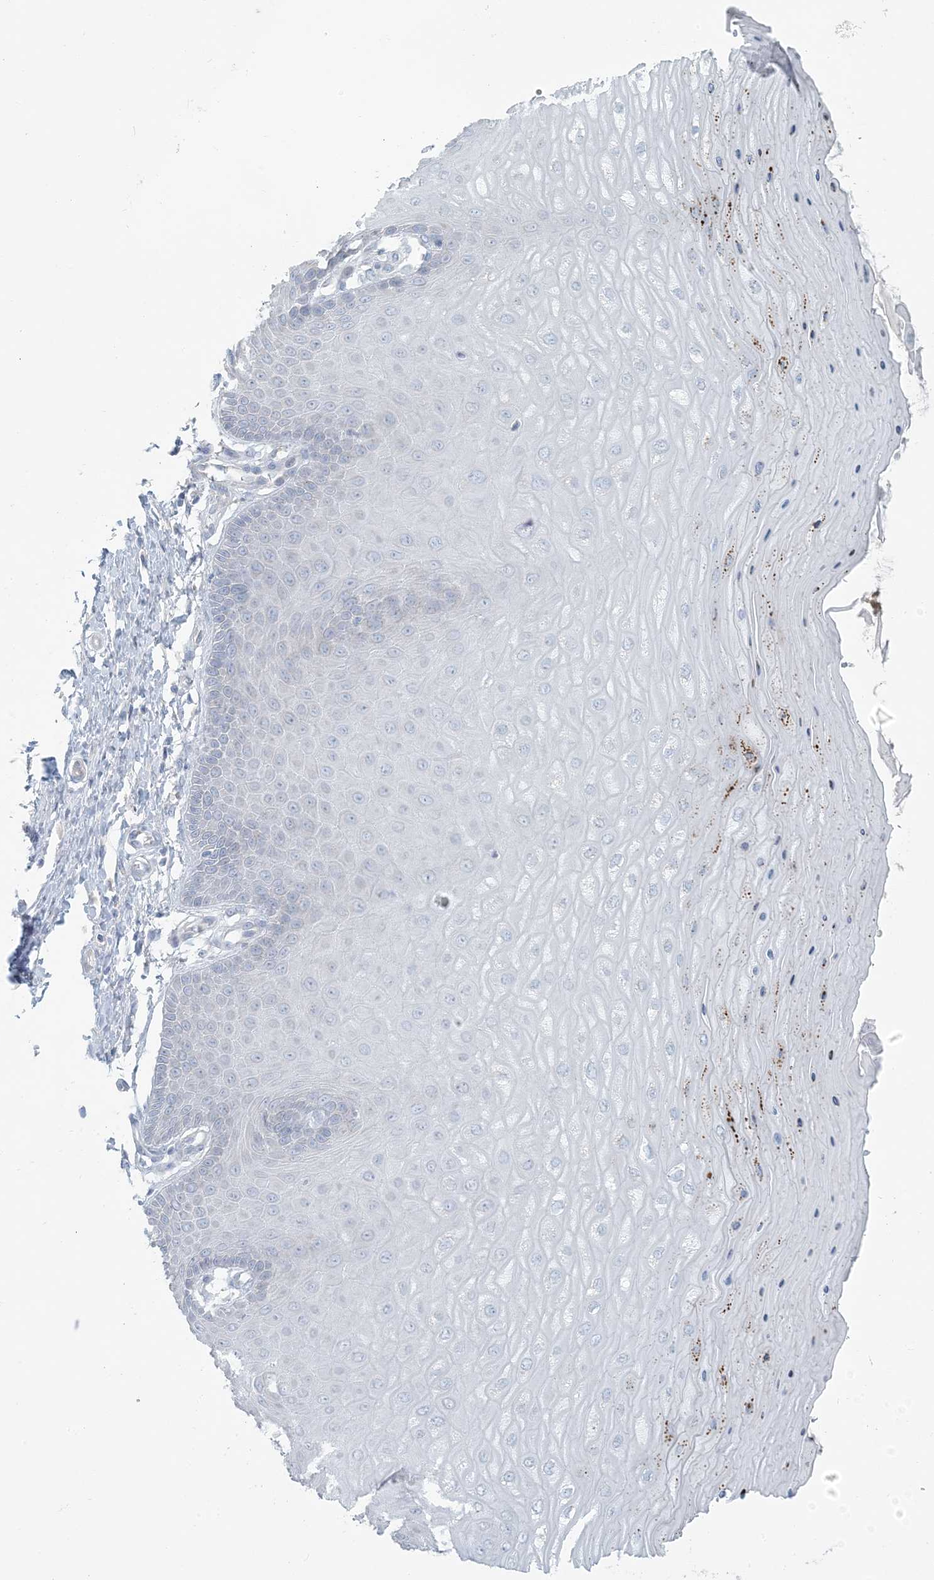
{"staining": {"intensity": "negative", "quantity": "none", "location": "none"}, "tissue": "cervix", "cell_type": "Glandular cells", "image_type": "normal", "snomed": [{"axis": "morphology", "description": "Normal tissue, NOS"}, {"axis": "topography", "description": "Cervix"}], "caption": "Immunohistochemical staining of unremarkable cervix reveals no significant staining in glandular cells. (Brightfield microscopy of DAB immunohistochemistry at high magnification).", "gene": "SCML1", "patient": {"sex": "female", "age": 55}}